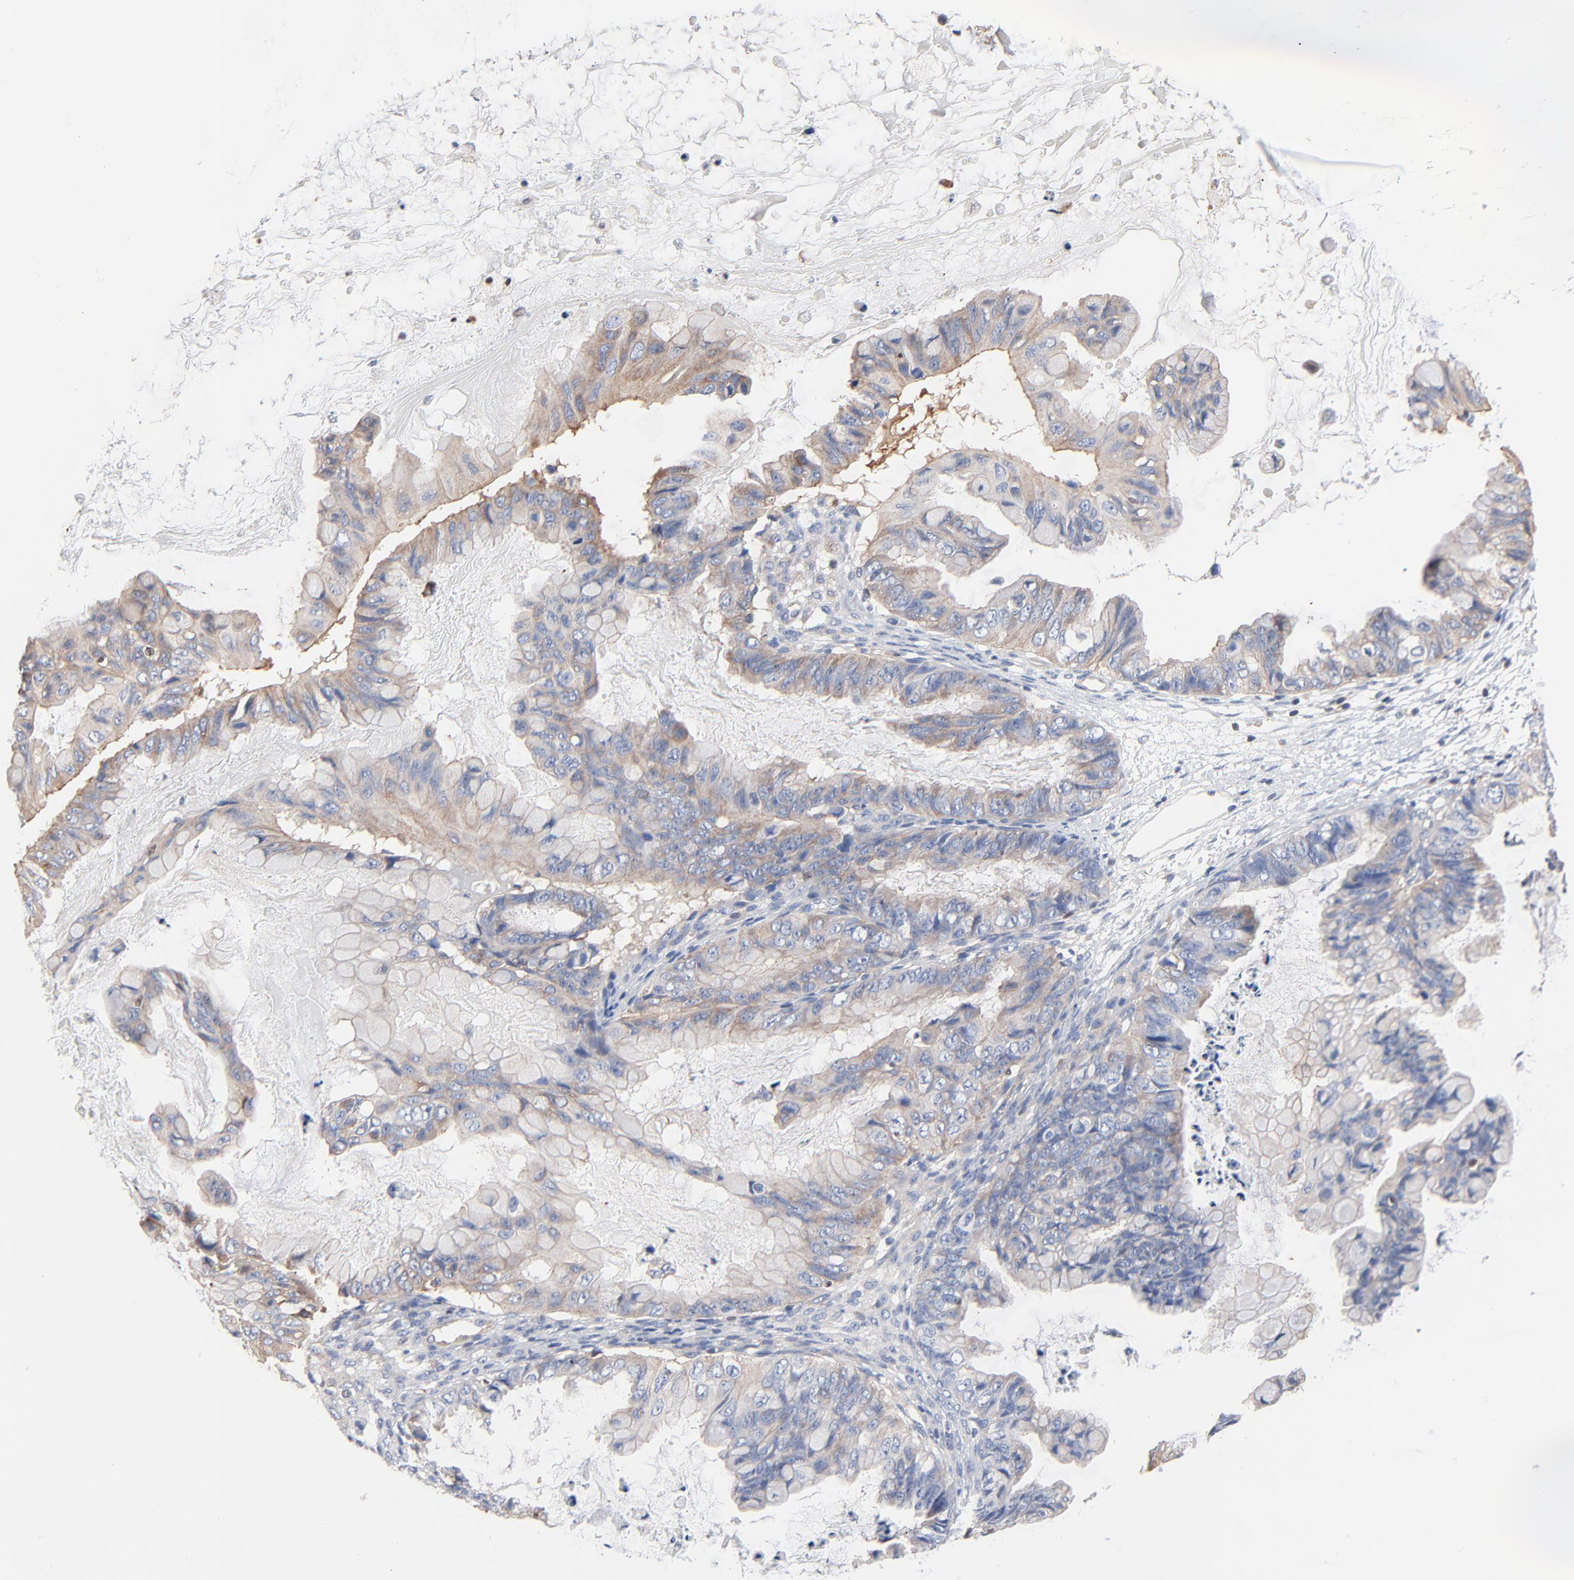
{"staining": {"intensity": "negative", "quantity": "none", "location": "none"}, "tissue": "ovarian cancer", "cell_type": "Tumor cells", "image_type": "cancer", "snomed": [{"axis": "morphology", "description": "Cystadenocarcinoma, mucinous, NOS"}, {"axis": "topography", "description": "Ovary"}], "caption": "High power microscopy photomicrograph of an immunohistochemistry (IHC) micrograph of mucinous cystadenocarcinoma (ovarian), revealing no significant staining in tumor cells.", "gene": "ARHGEF6", "patient": {"sex": "female", "age": 36}}